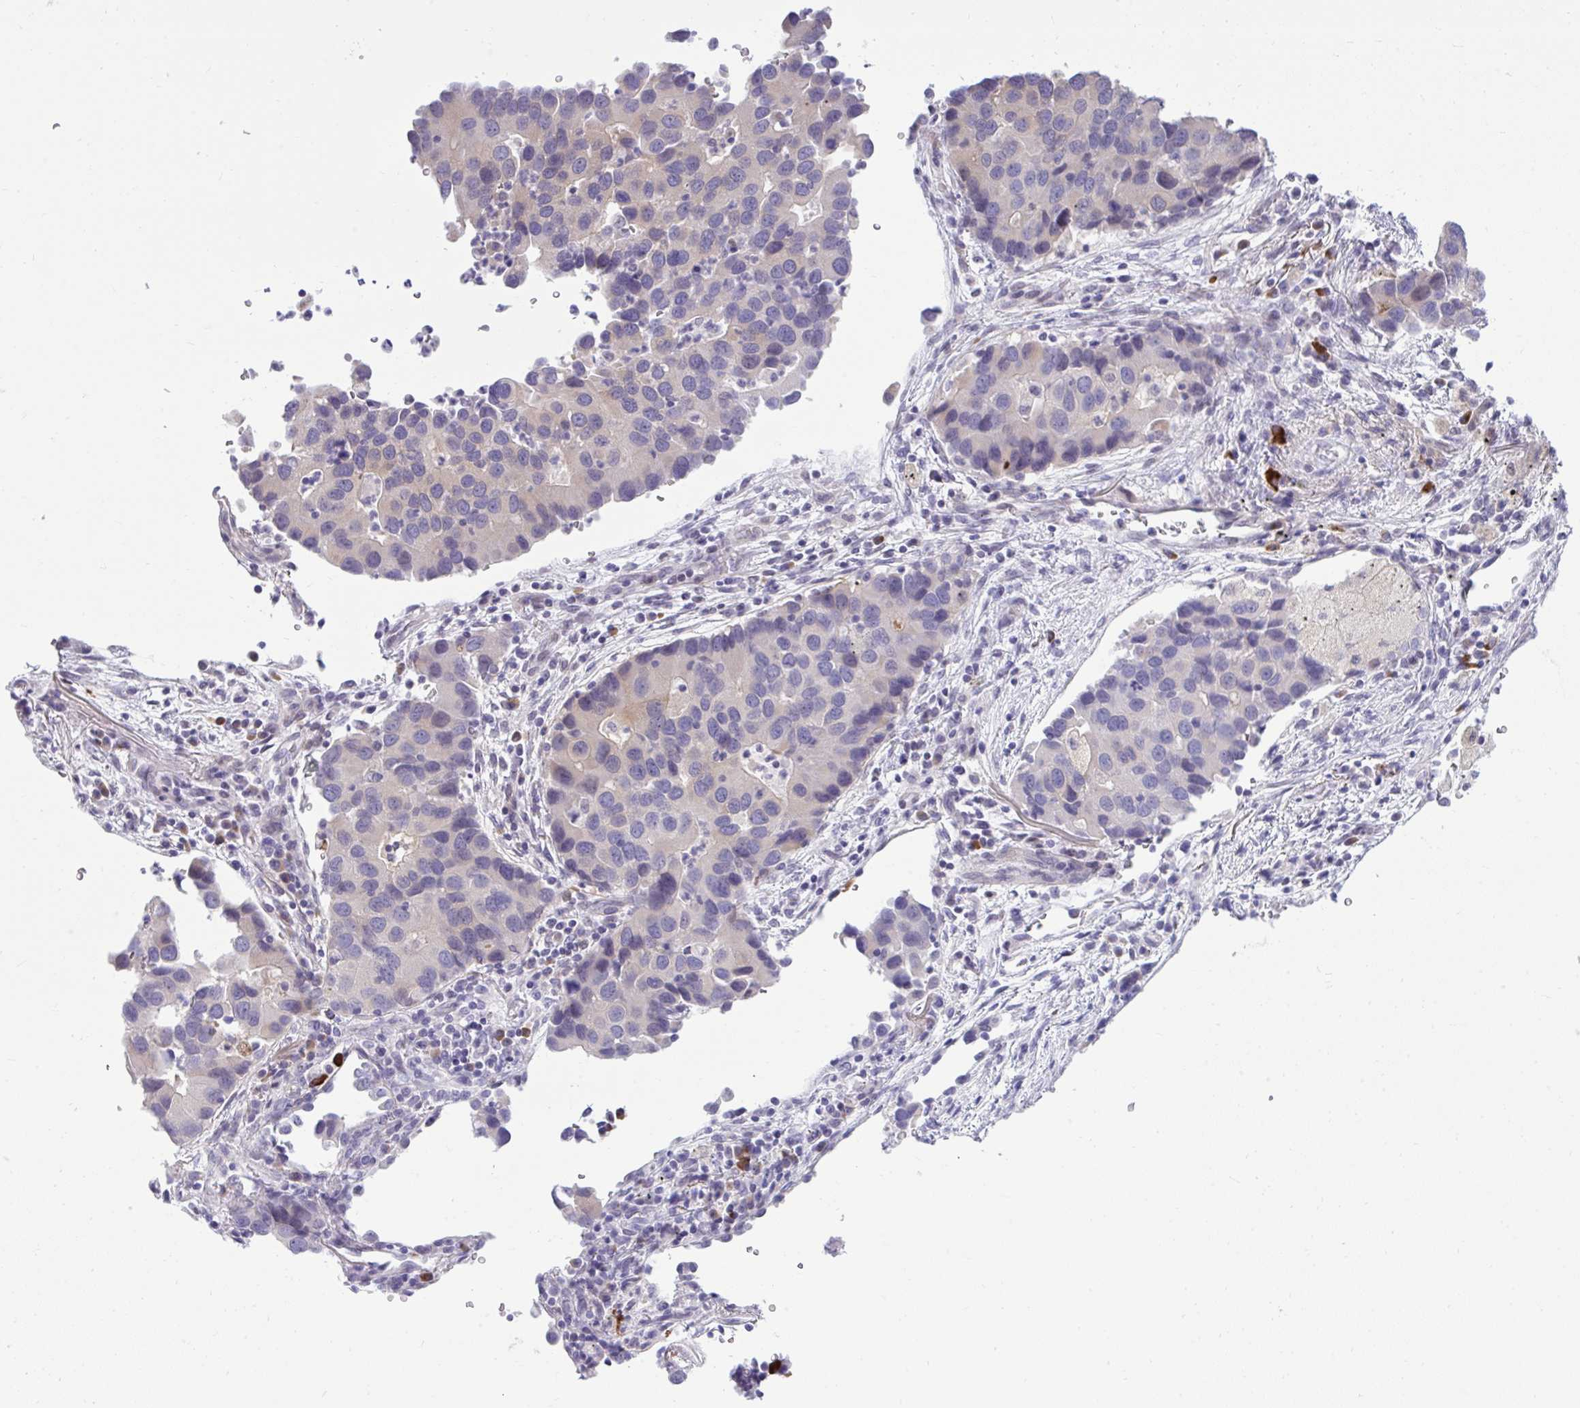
{"staining": {"intensity": "negative", "quantity": "none", "location": "none"}, "tissue": "lung cancer", "cell_type": "Tumor cells", "image_type": "cancer", "snomed": [{"axis": "morphology", "description": "Aneuploidy"}, {"axis": "morphology", "description": "Adenocarcinoma, NOS"}, {"axis": "topography", "description": "Lymph node"}, {"axis": "topography", "description": "Lung"}], "caption": "There is no significant expression in tumor cells of adenocarcinoma (lung).", "gene": "SPAG1", "patient": {"sex": "female", "age": 74}}